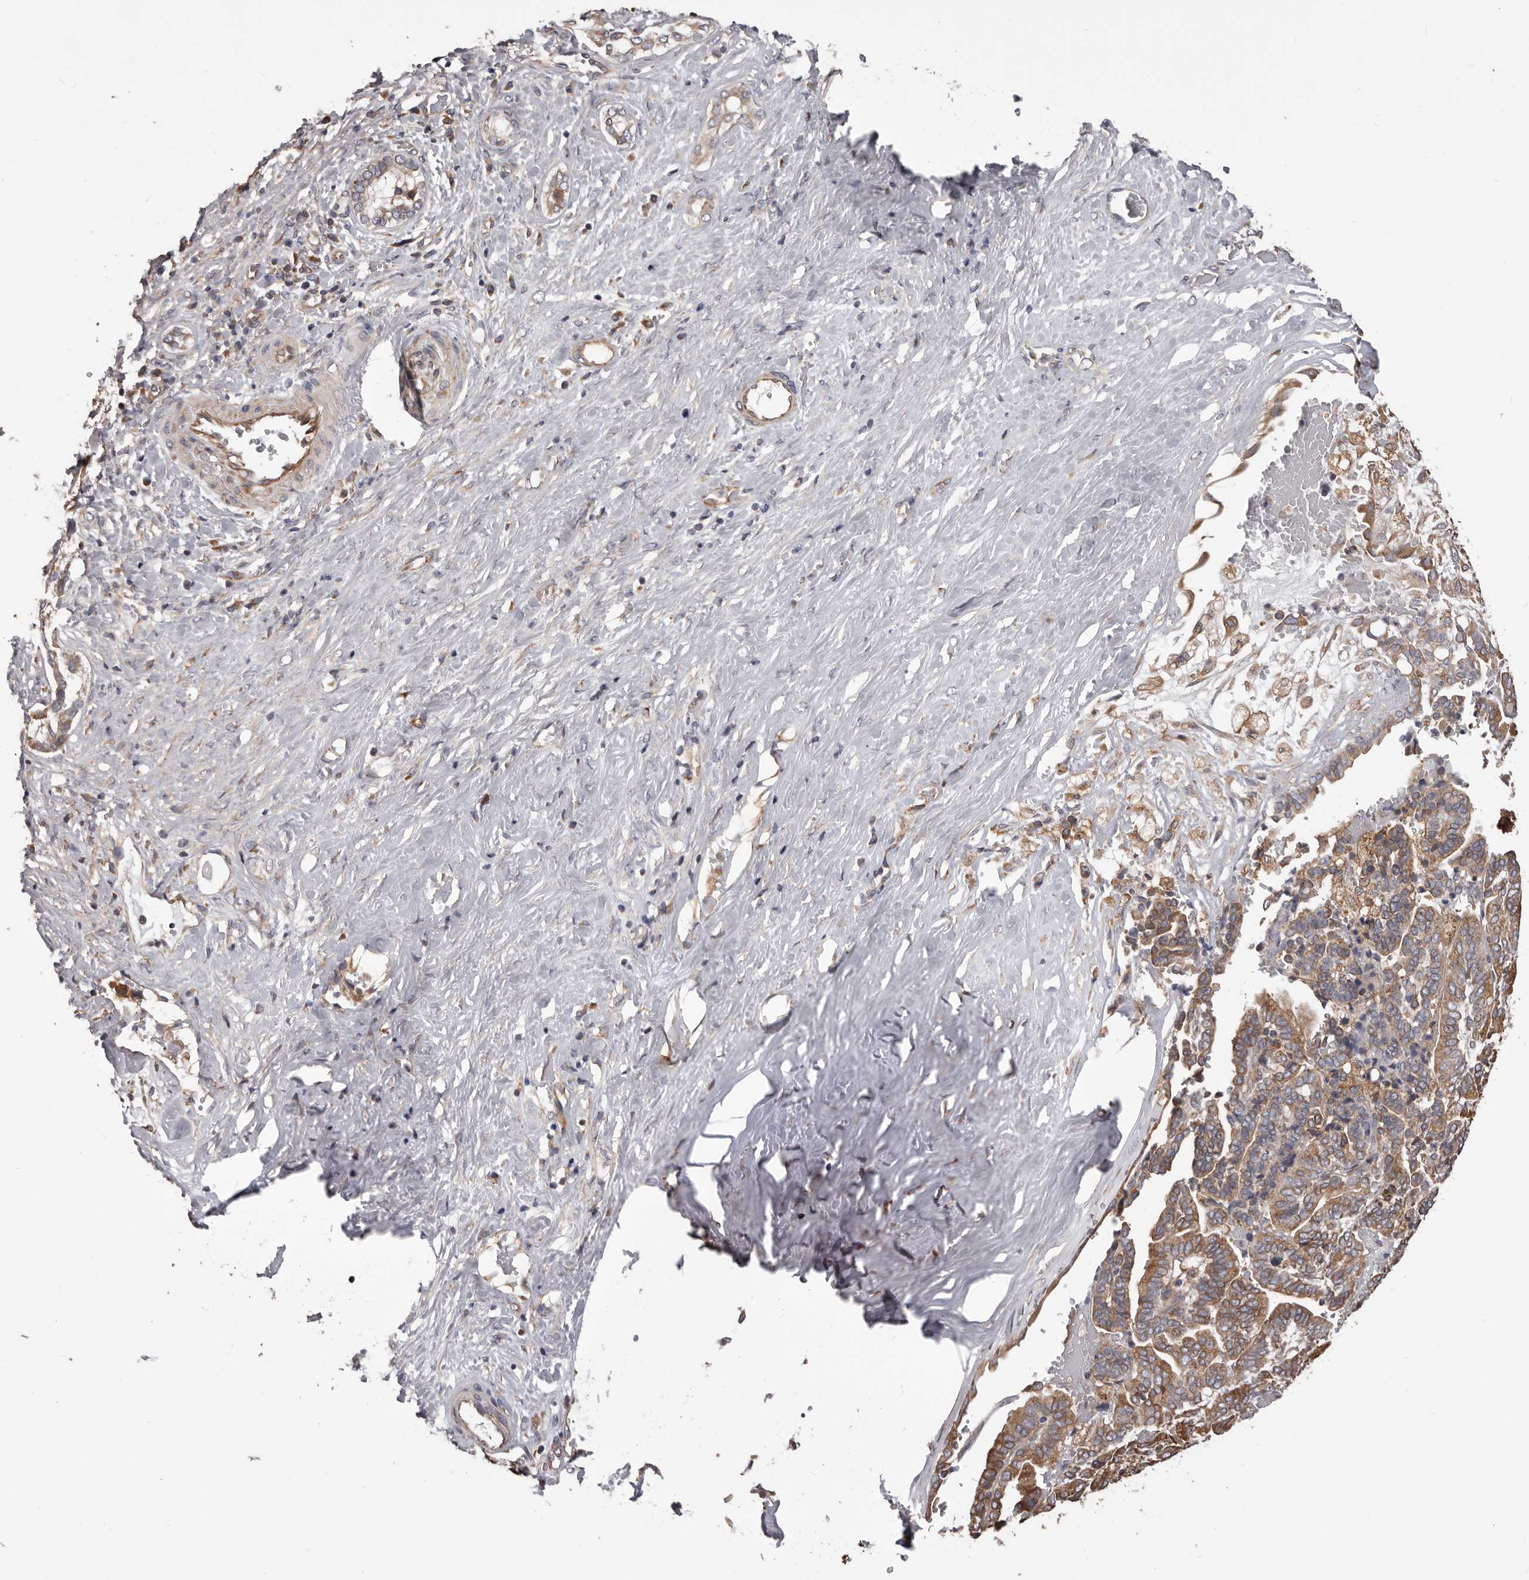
{"staining": {"intensity": "moderate", "quantity": ">75%", "location": "cytoplasmic/membranous"}, "tissue": "liver cancer", "cell_type": "Tumor cells", "image_type": "cancer", "snomed": [{"axis": "morphology", "description": "Cholangiocarcinoma"}, {"axis": "topography", "description": "Liver"}], "caption": "Tumor cells show moderate cytoplasmic/membranous positivity in approximately >75% of cells in liver cancer.", "gene": "CEP104", "patient": {"sex": "female", "age": 75}}